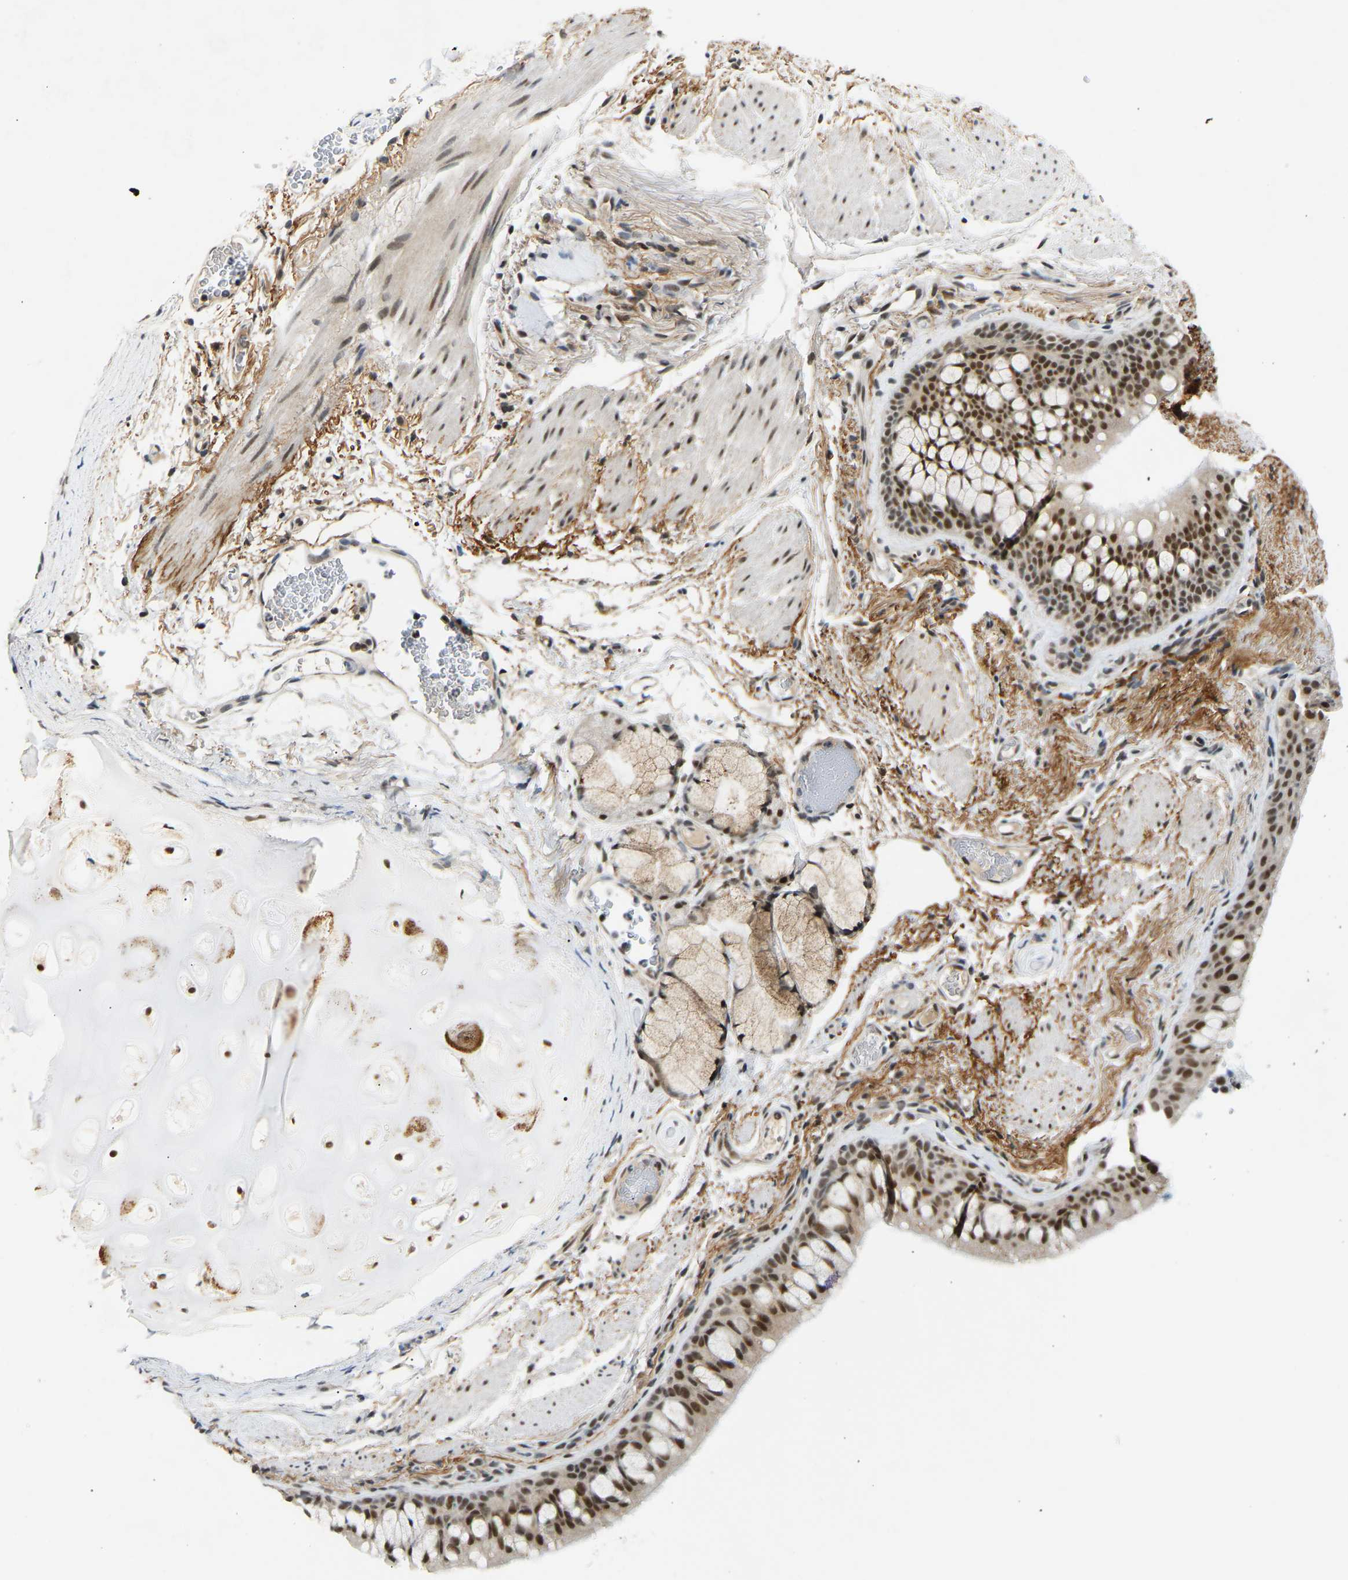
{"staining": {"intensity": "moderate", "quantity": ">75%", "location": "nuclear"}, "tissue": "bronchus", "cell_type": "Respiratory epithelial cells", "image_type": "normal", "snomed": [{"axis": "morphology", "description": "Normal tissue, NOS"}, {"axis": "topography", "description": "Cartilage tissue"}, {"axis": "topography", "description": "Bronchus"}], "caption": "High-power microscopy captured an IHC micrograph of unremarkable bronchus, revealing moderate nuclear staining in approximately >75% of respiratory epithelial cells.", "gene": "RBM15", "patient": {"sex": "female", "age": 53}}